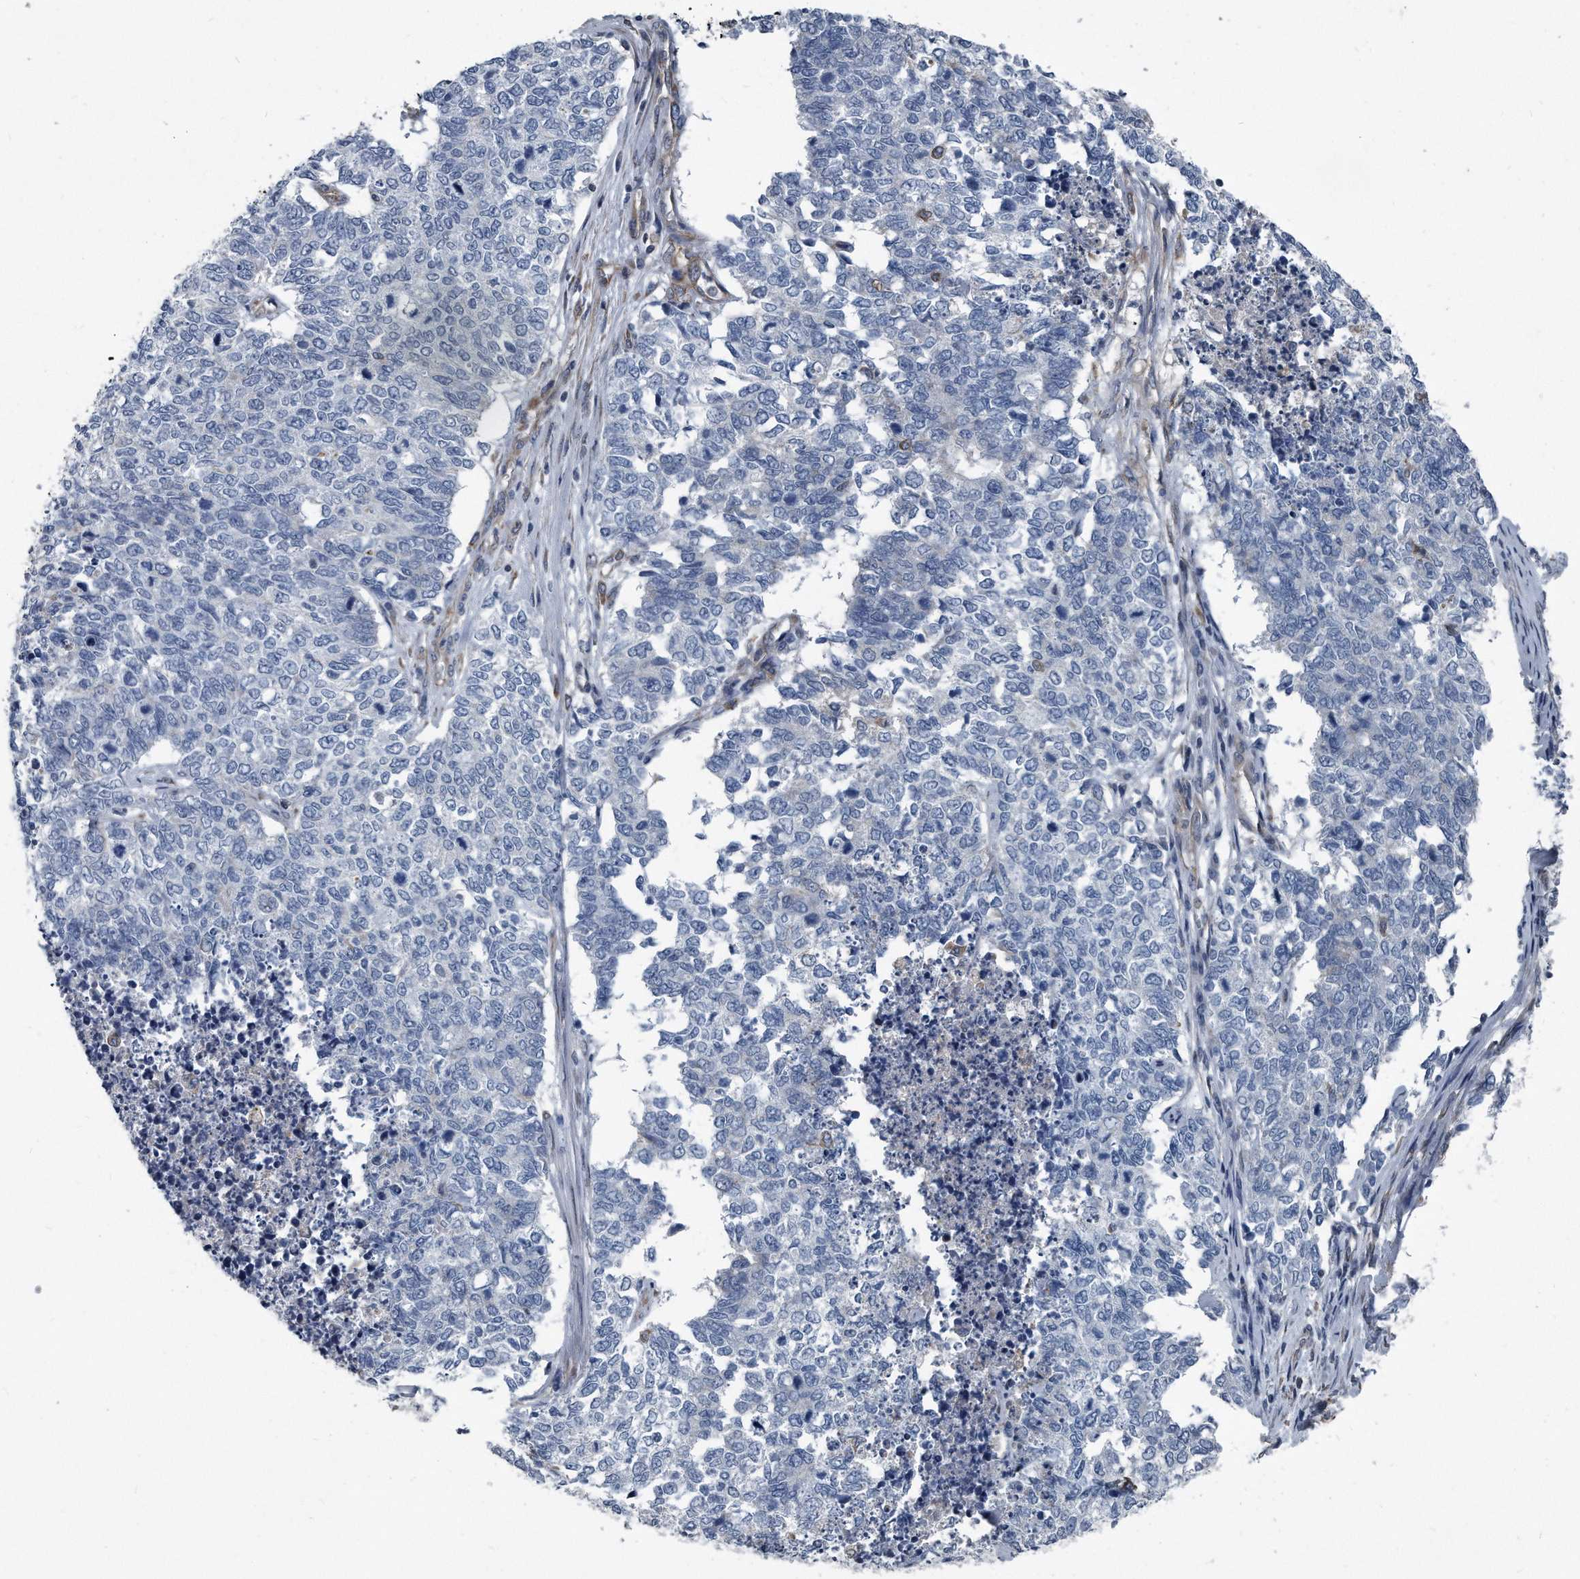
{"staining": {"intensity": "negative", "quantity": "none", "location": "none"}, "tissue": "cervical cancer", "cell_type": "Tumor cells", "image_type": "cancer", "snomed": [{"axis": "morphology", "description": "Squamous cell carcinoma, NOS"}, {"axis": "topography", "description": "Cervix"}], "caption": "Immunohistochemistry (IHC) micrograph of cervical squamous cell carcinoma stained for a protein (brown), which reveals no positivity in tumor cells. The staining was performed using DAB to visualize the protein expression in brown, while the nuclei were stained in blue with hematoxylin (Magnification: 20x).", "gene": "PLEC", "patient": {"sex": "female", "age": 63}}